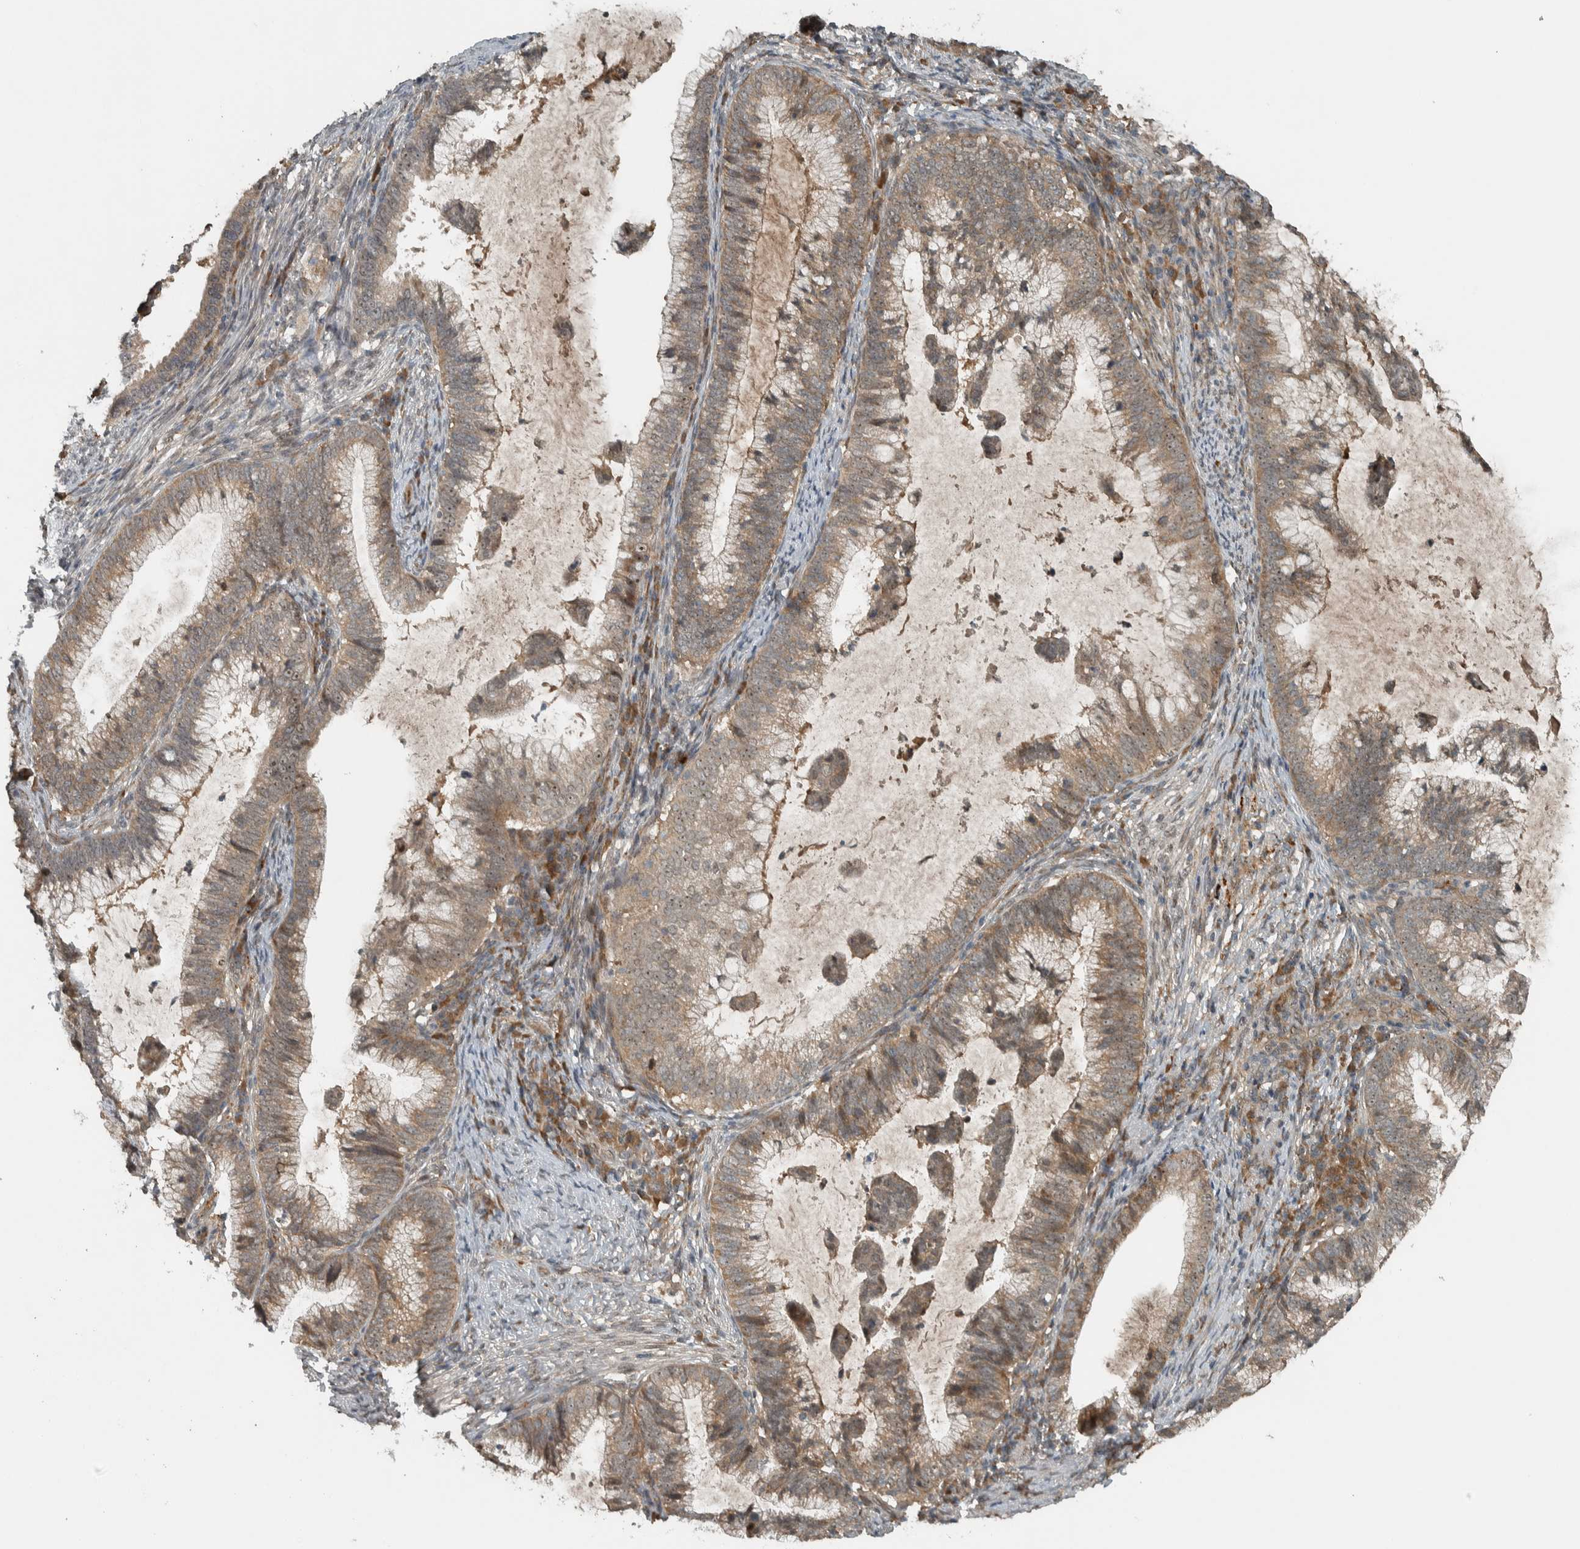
{"staining": {"intensity": "weak", "quantity": ">75%", "location": "cytoplasmic/membranous,nuclear"}, "tissue": "cervical cancer", "cell_type": "Tumor cells", "image_type": "cancer", "snomed": [{"axis": "morphology", "description": "Adenocarcinoma, NOS"}, {"axis": "topography", "description": "Cervix"}], "caption": "Protein staining displays weak cytoplasmic/membranous and nuclear positivity in about >75% of tumor cells in cervical adenocarcinoma. (Brightfield microscopy of DAB IHC at high magnification).", "gene": "XPO5", "patient": {"sex": "female", "age": 36}}